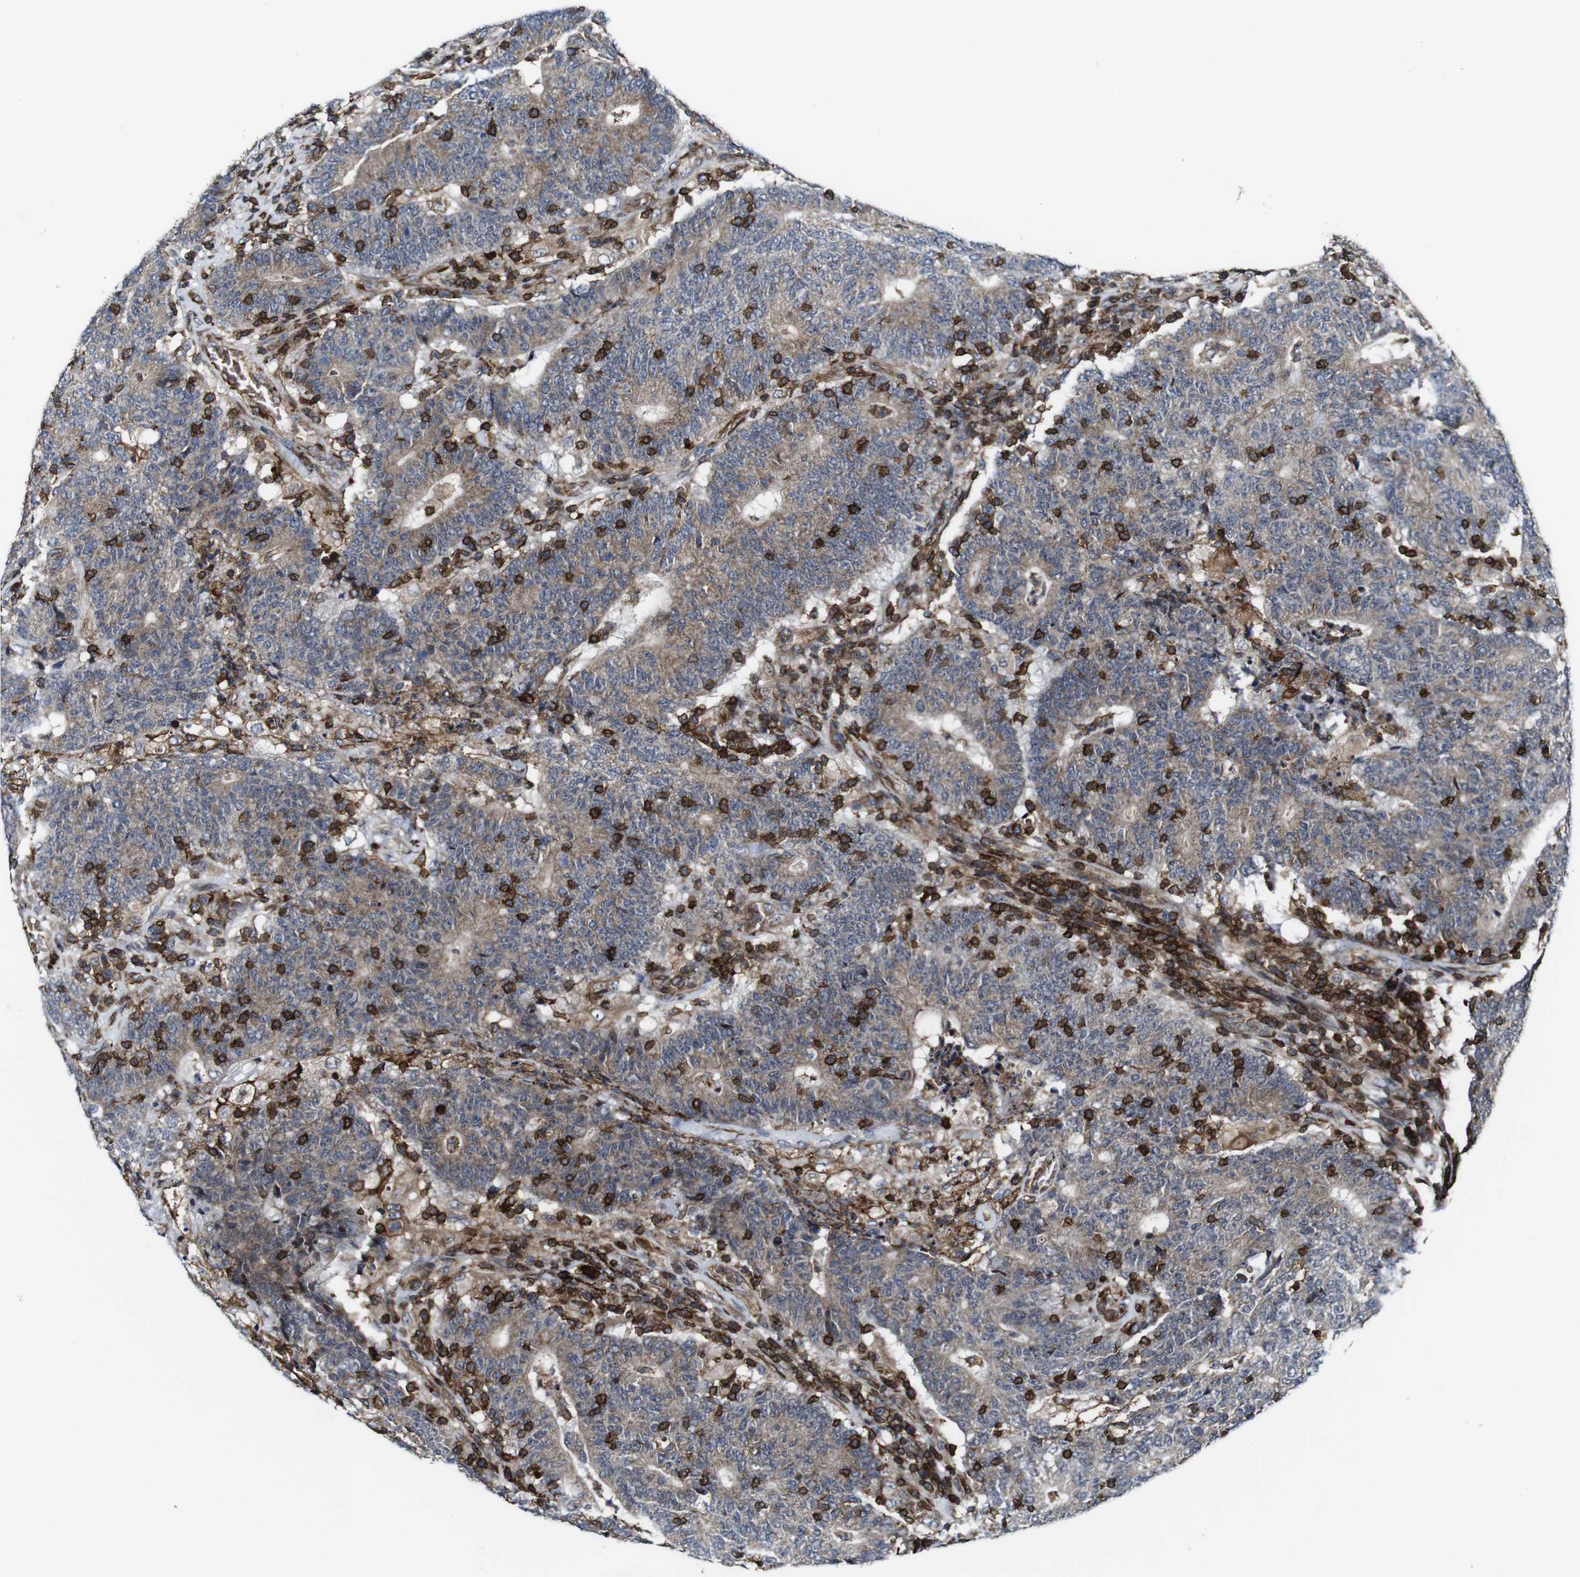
{"staining": {"intensity": "weak", "quantity": ">75%", "location": "cytoplasmic/membranous"}, "tissue": "colorectal cancer", "cell_type": "Tumor cells", "image_type": "cancer", "snomed": [{"axis": "morphology", "description": "Normal tissue, NOS"}, {"axis": "morphology", "description": "Adenocarcinoma, NOS"}, {"axis": "topography", "description": "Colon"}], "caption": "Tumor cells reveal weak cytoplasmic/membranous positivity in approximately >75% of cells in colorectal cancer. (DAB (3,3'-diaminobenzidine) IHC with brightfield microscopy, high magnification).", "gene": "JAK2", "patient": {"sex": "female", "age": 75}}